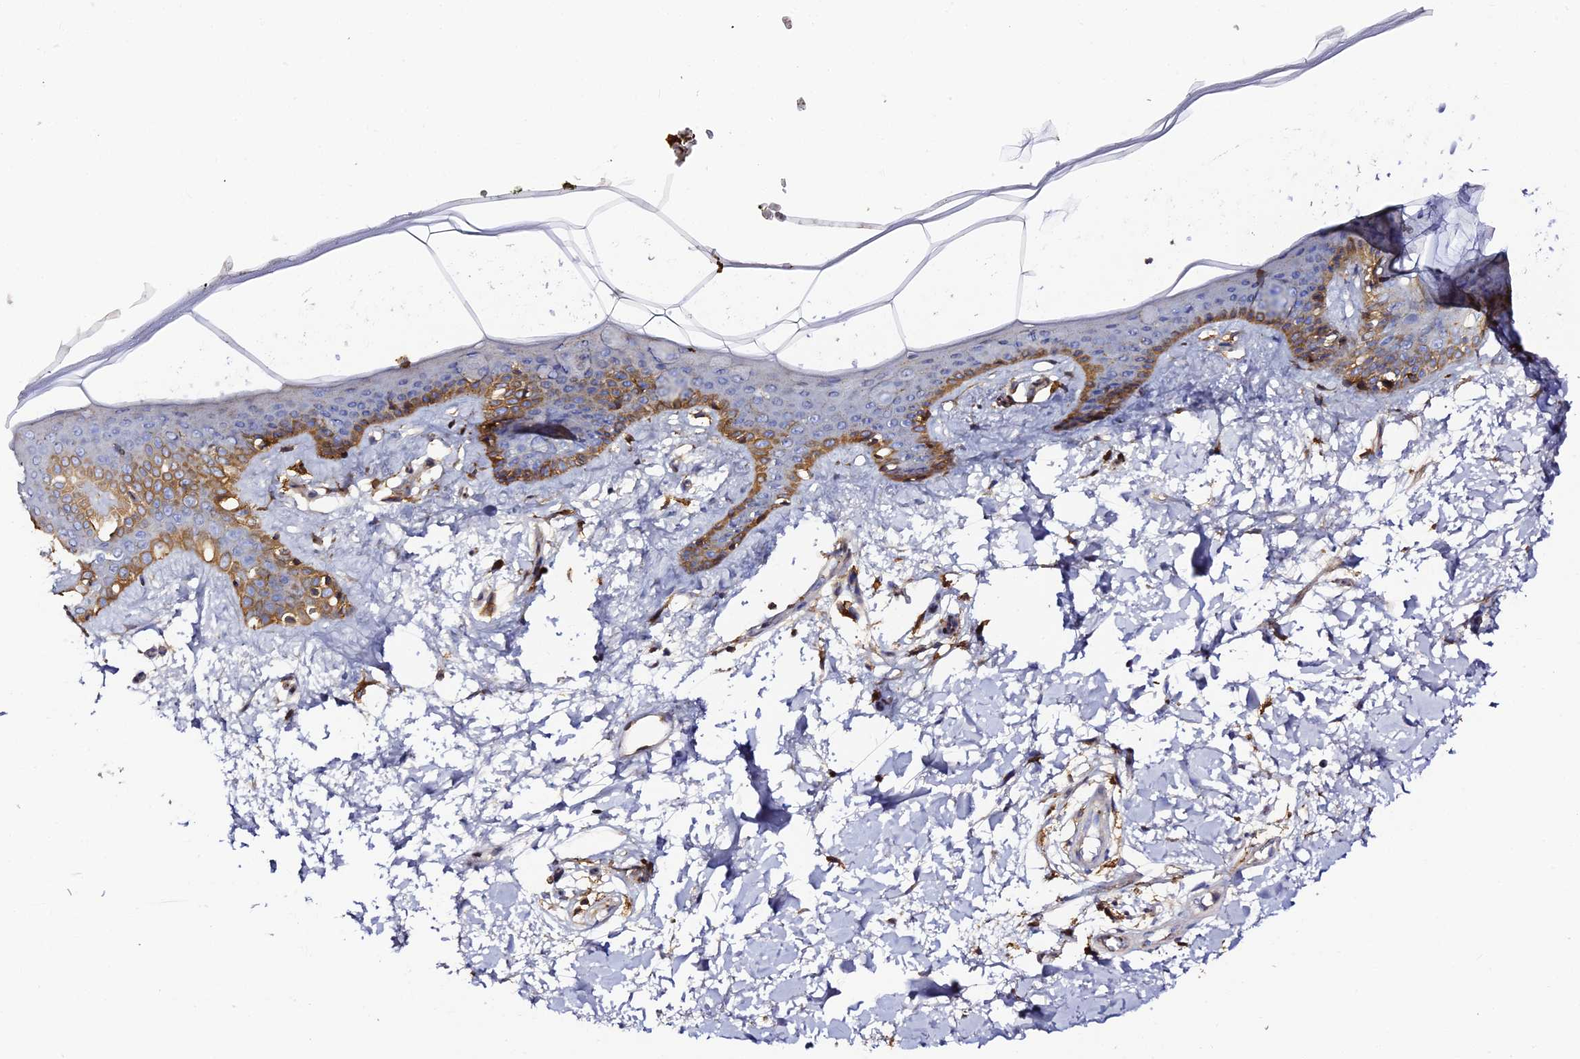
{"staining": {"intensity": "strong", "quantity": ">75%", "location": "cytoplasmic/membranous"}, "tissue": "skin", "cell_type": "Fibroblasts", "image_type": "normal", "snomed": [{"axis": "morphology", "description": "Normal tissue, NOS"}, {"axis": "topography", "description": "Skin"}], "caption": "Skin stained with immunohistochemistry exhibits strong cytoplasmic/membranous staining in about >75% of fibroblasts.", "gene": "TRPV2", "patient": {"sex": "female", "age": 34}}